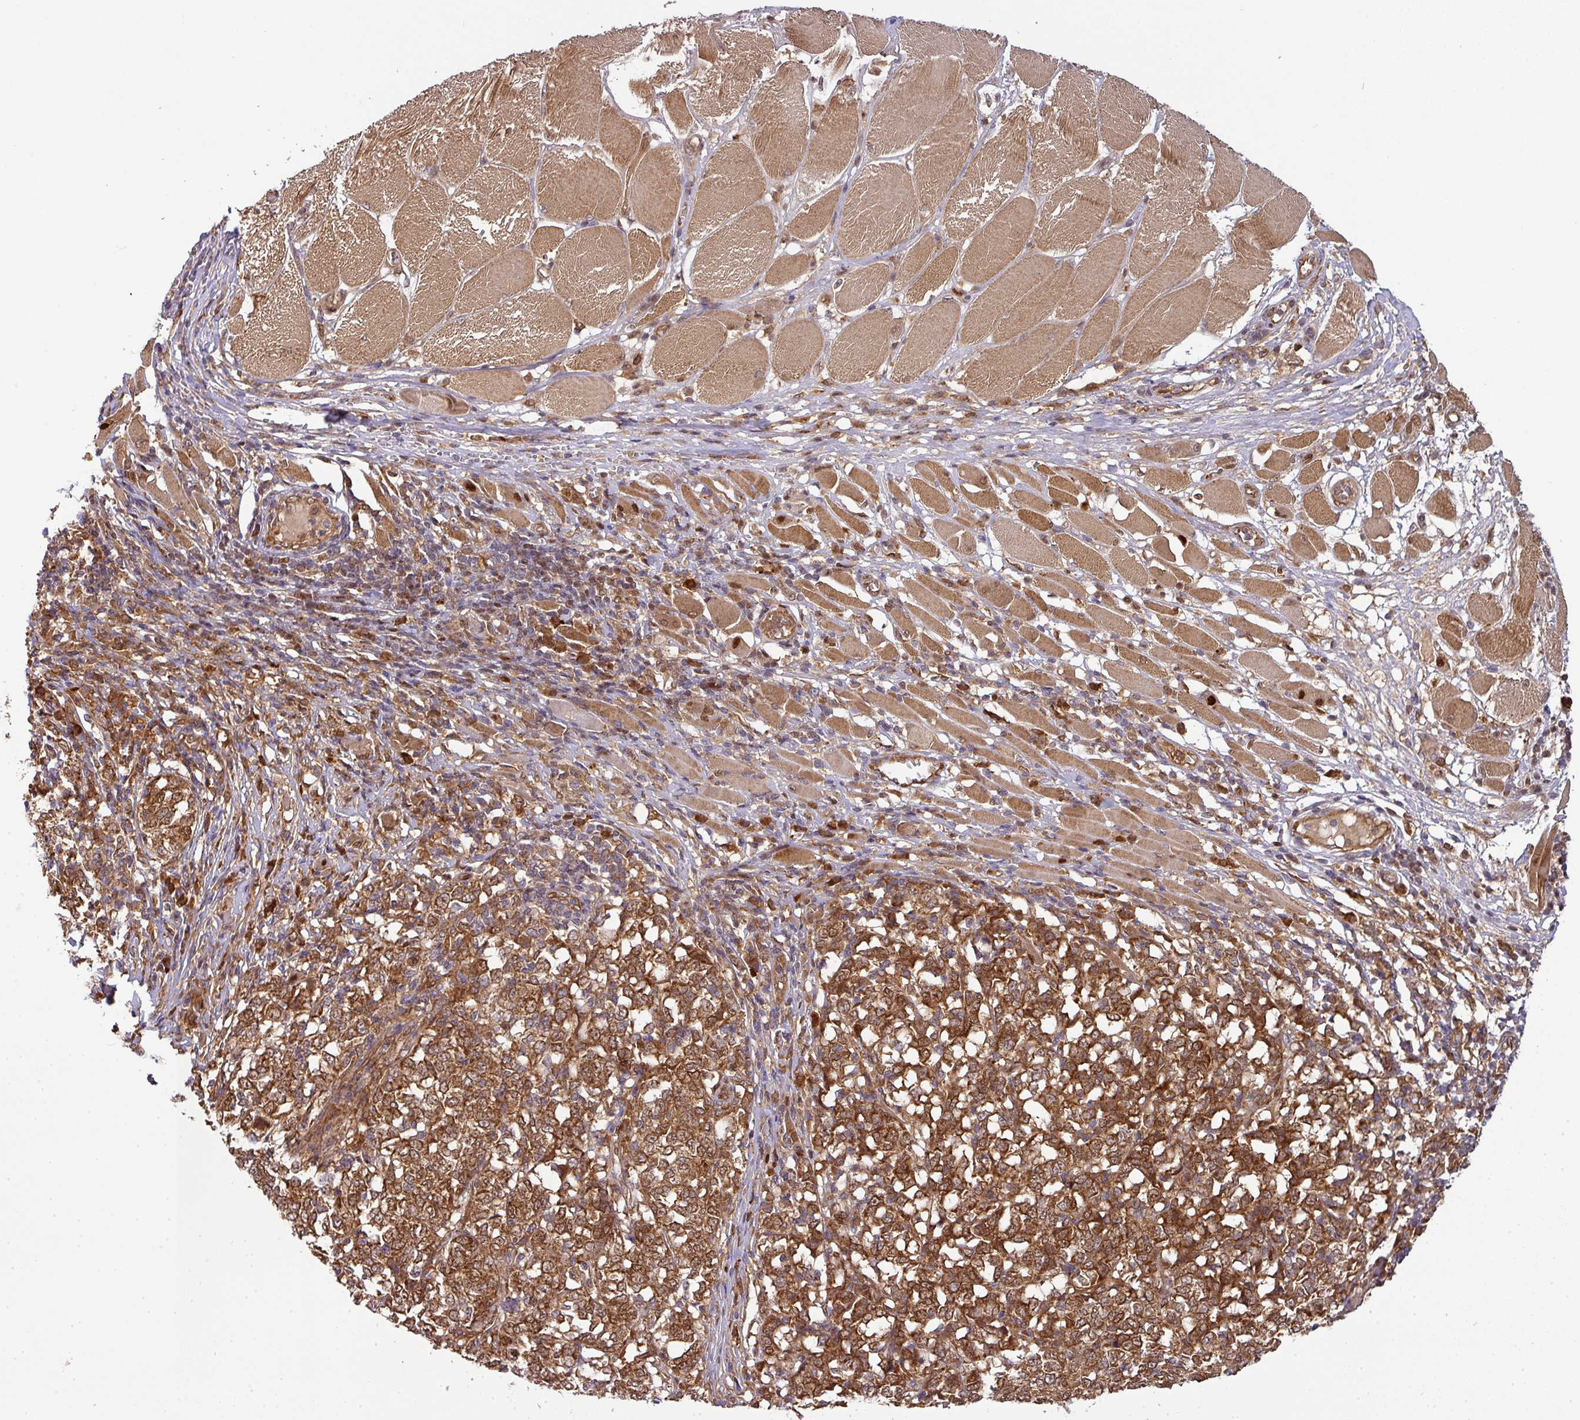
{"staining": {"intensity": "strong", "quantity": ">75%", "location": "cytoplasmic/membranous,nuclear"}, "tissue": "melanoma", "cell_type": "Tumor cells", "image_type": "cancer", "snomed": [{"axis": "morphology", "description": "Malignant melanoma, NOS"}, {"axis": "topography", "description": "Skin"}], "caption": "Malignant melanoma stained with DAB IHC reveals high levels of strong cytoplasmic/membranous and nuclear positivity in approximately >75% of tumor cells.", "gene": "MALSU1", "patient": {"sex": "female", "age": 72}}